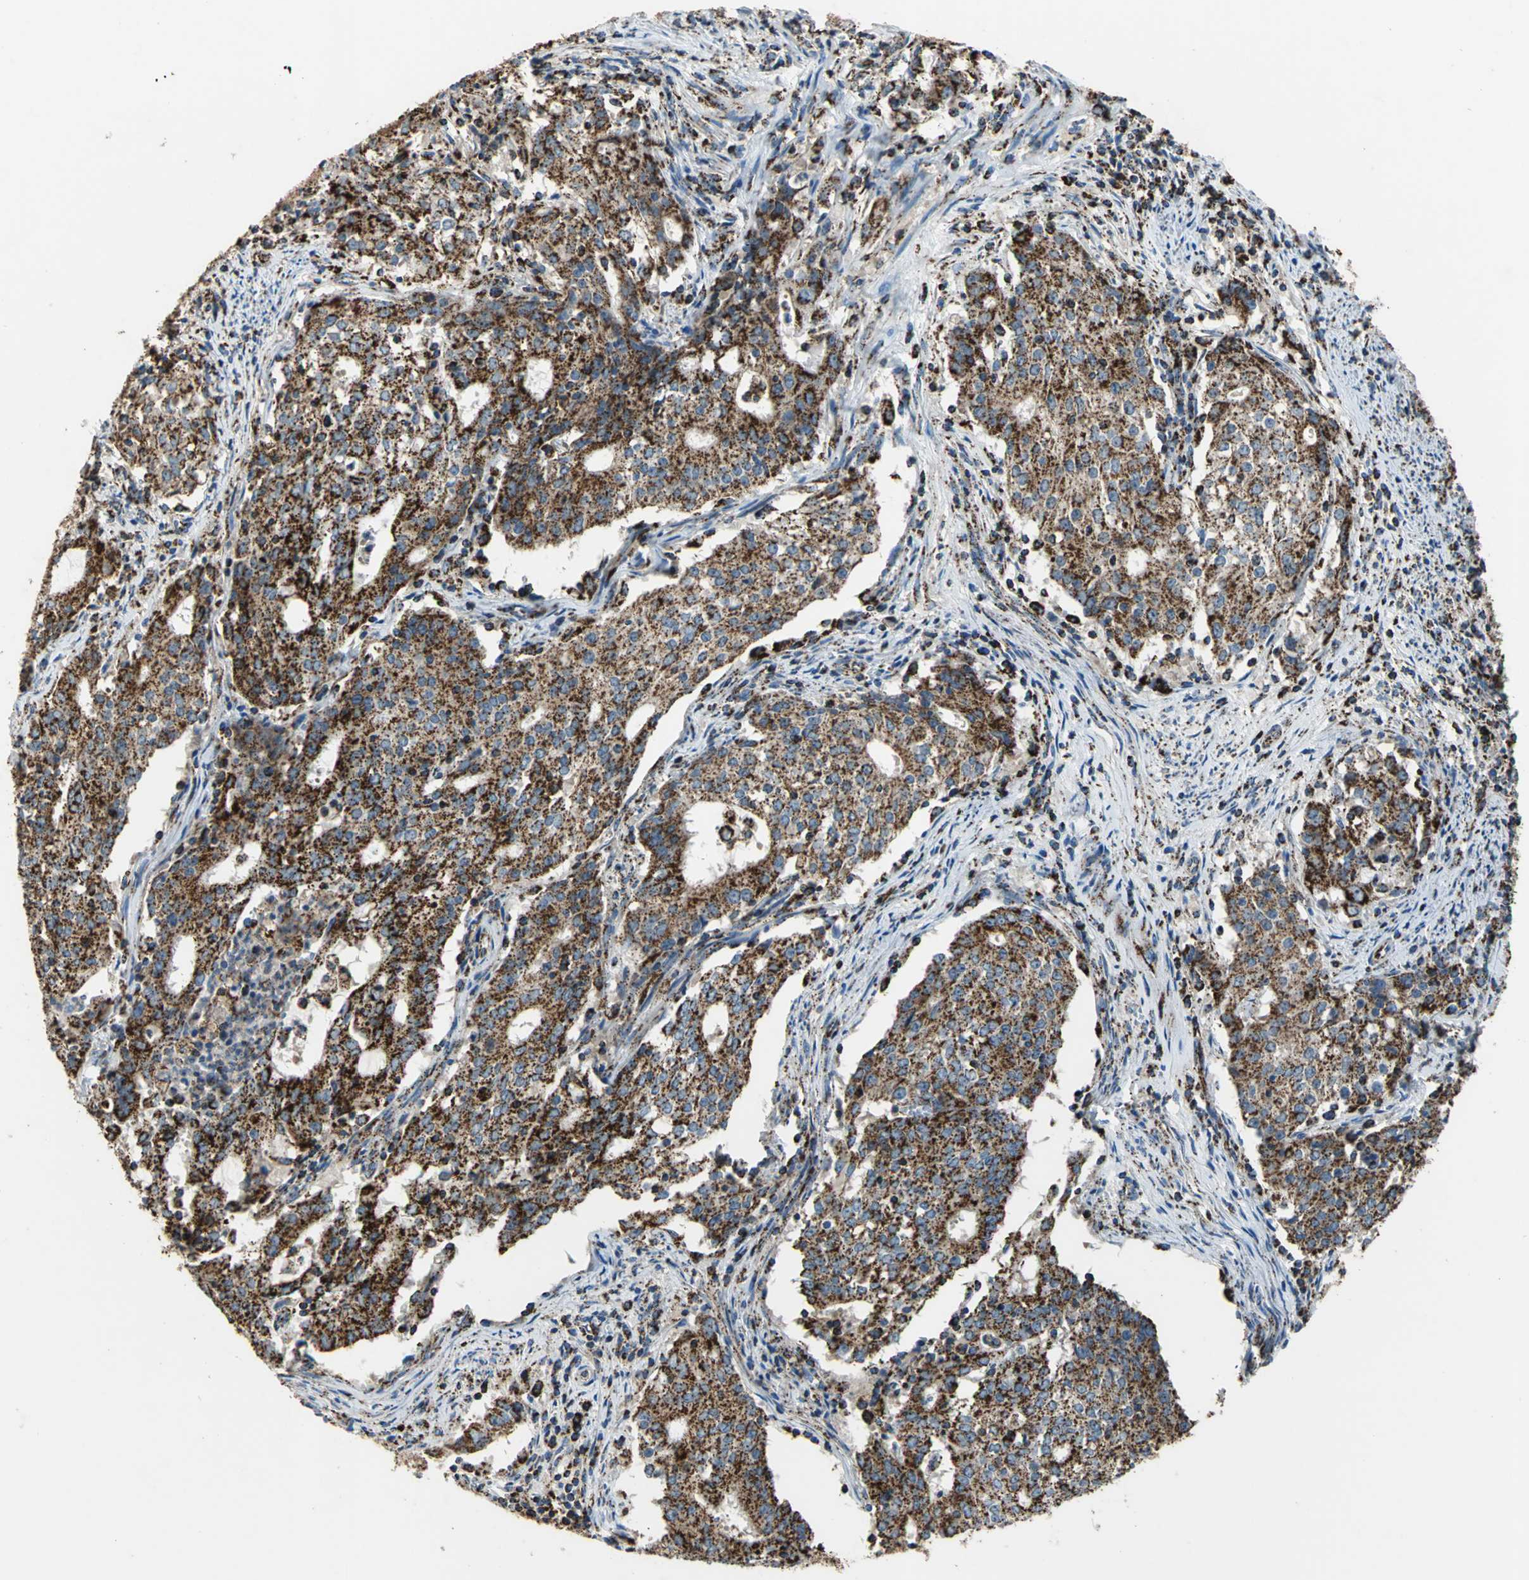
{"staining": {"intensity": "strong", "quantity": ">75%", "location": "cytoplasmic/membranous"}, "tissue": "cervical cancer", "cell_type": "Tumor cells", "image_type": "cancer", "snomed": [{"axis": "morphology", "description": "Adenocarcinoma, NOS"}, {"axis": "topography", "description": "Cervix"}], "caption": "Brown immunohistochemical staining in human cervical cancer demonstrates strong cytoplasmic/membranous staining in approximately >75% of tumor cells. (DAB = brown stain, brightfield microscopy at high magnification).", "gene": "ECH1", "patient": {"sex": "female", "age": 44}}